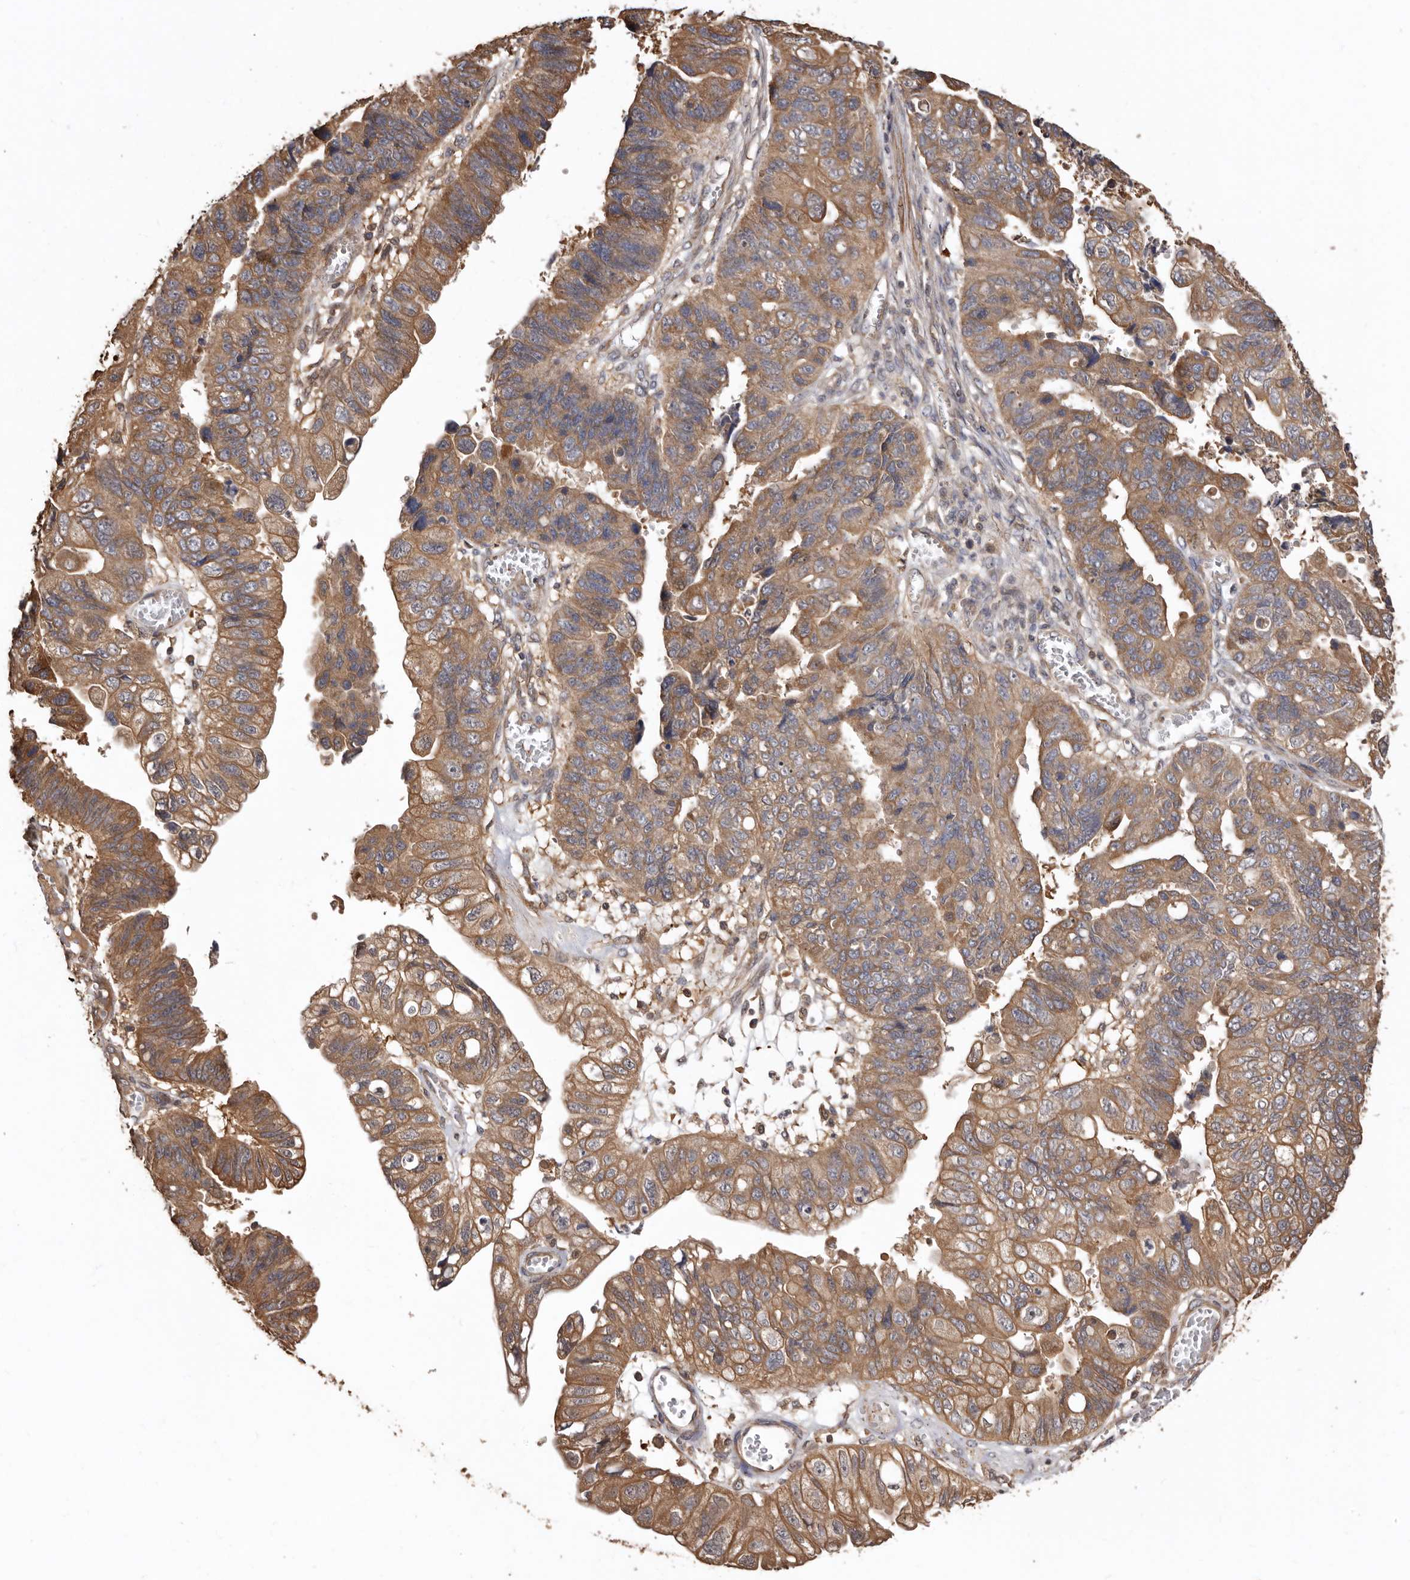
{"staining": {"intensity": "moderate", "quantity": ">75%", "location": "cytoplasmic/membranous"}, "tissue": "stomach cancer", "cell_type": "Tumor cells", "image_type": "cancer", "snomed": [{"axis": "morphology", "description": "Adenocarcinoma, NOS"}, {"axis": "topography", "description": "Stomach"}], "caption": "An immunohistochemistry image of neoplastic tissue is shown. Protein staining in brown labels moderate cytoplasmic/membranous positivity in stomach cancer (adenocarcinoma) within tumor cells. (brown staining indicates protein expression, while blue staining denotes nuclei).", "gene": "COQ8B", "patient": {"sex": "male", "age": 59}}